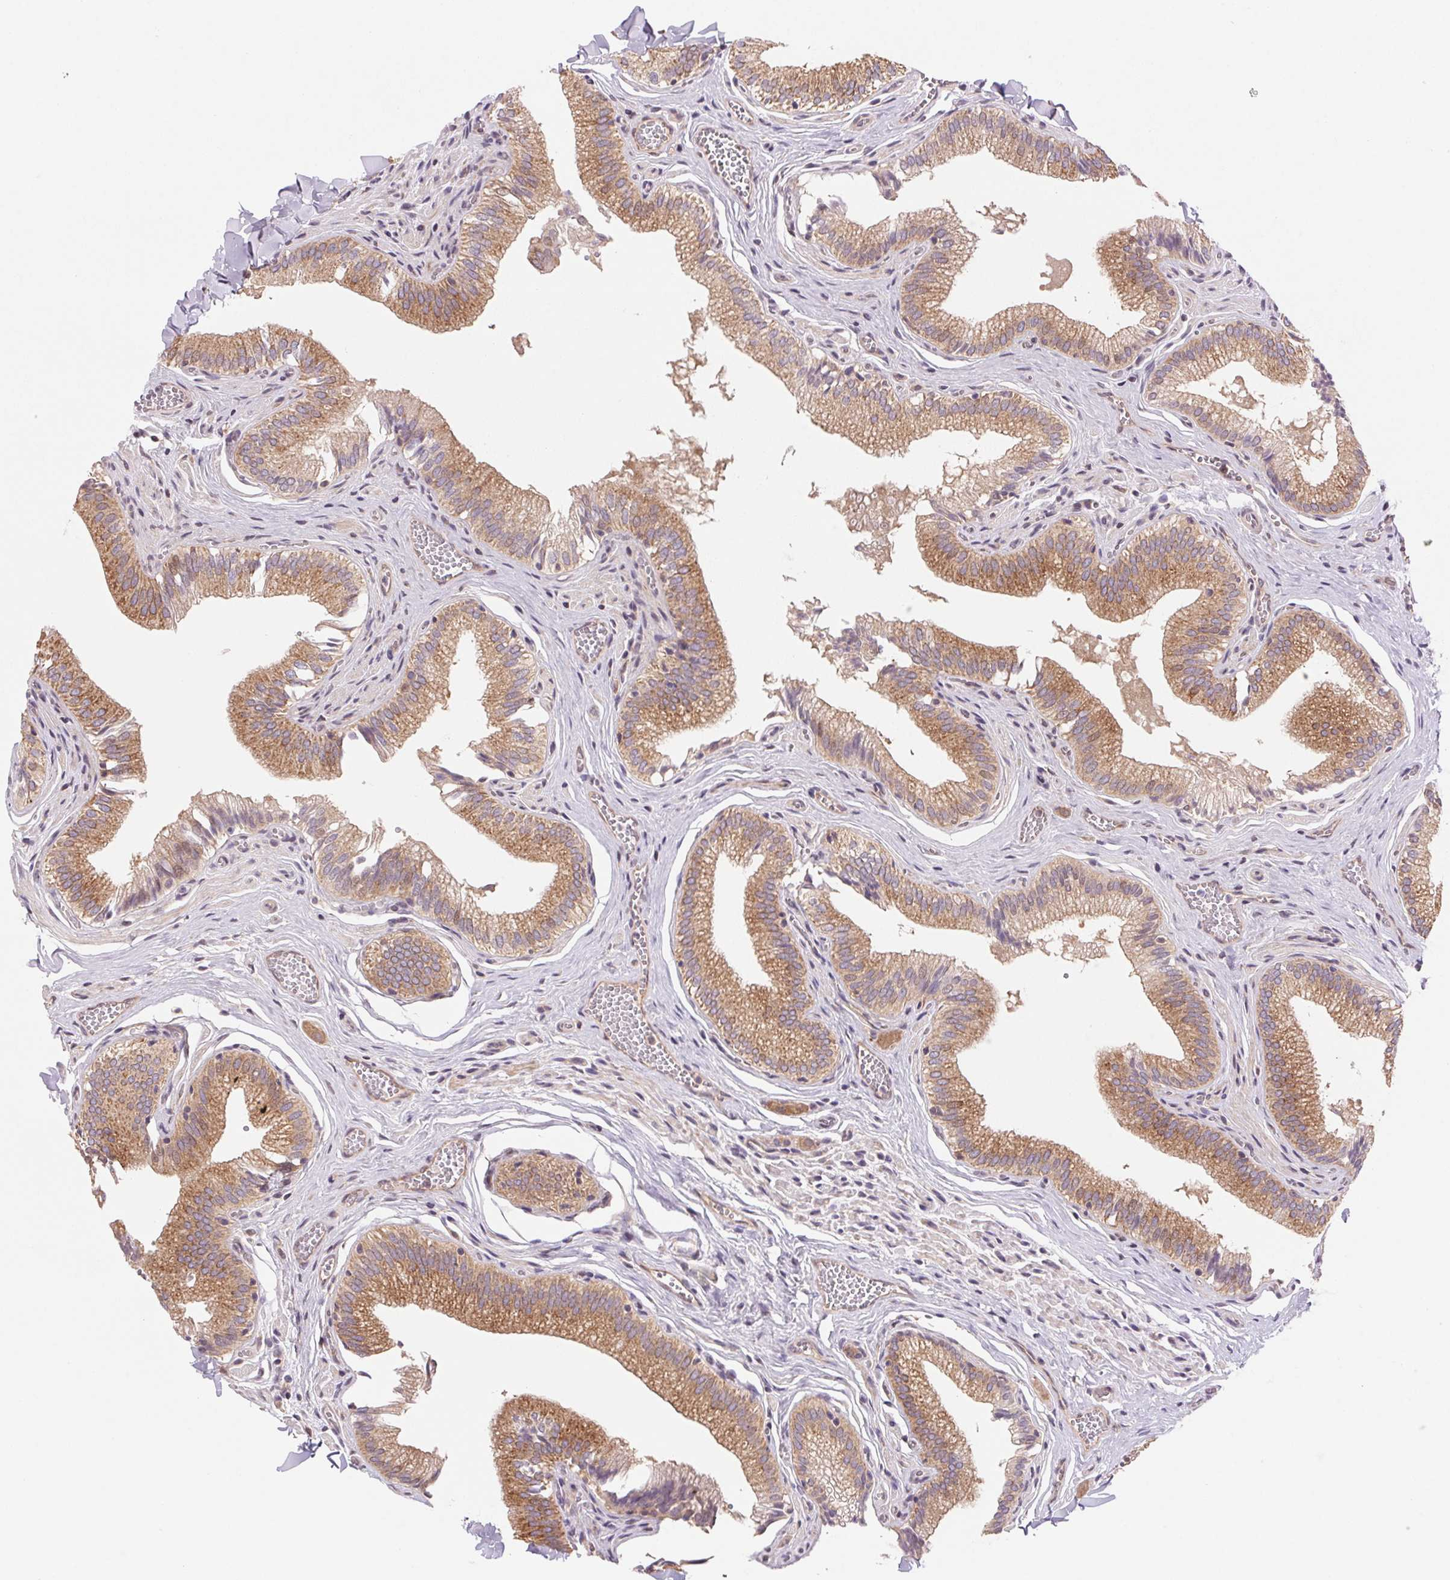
{"staining": {"intensity": "moderate", "quantity": ">75%", "location": "cytoplasmic/membranous"}, "tissue": "gallbladder", "cell_type": "Glandular cells", "image_type": "normal", "snomed": [{"axis": "morphology", "description": "Normal tissue, NOS"}, {"axis": "topography", "description": "Gallbladder"}, {"axis": "topography", "description": "Peripheral nerve tissue"}], "caption": "This micrograph reveals immunohistochemistry staining of normal gallbladder, with medium moderate cytoplasmic/membranous expression in about >75% of glandular cells.", "gene": "KLHL20", "patient": {"sex": "male", "age": 17}}